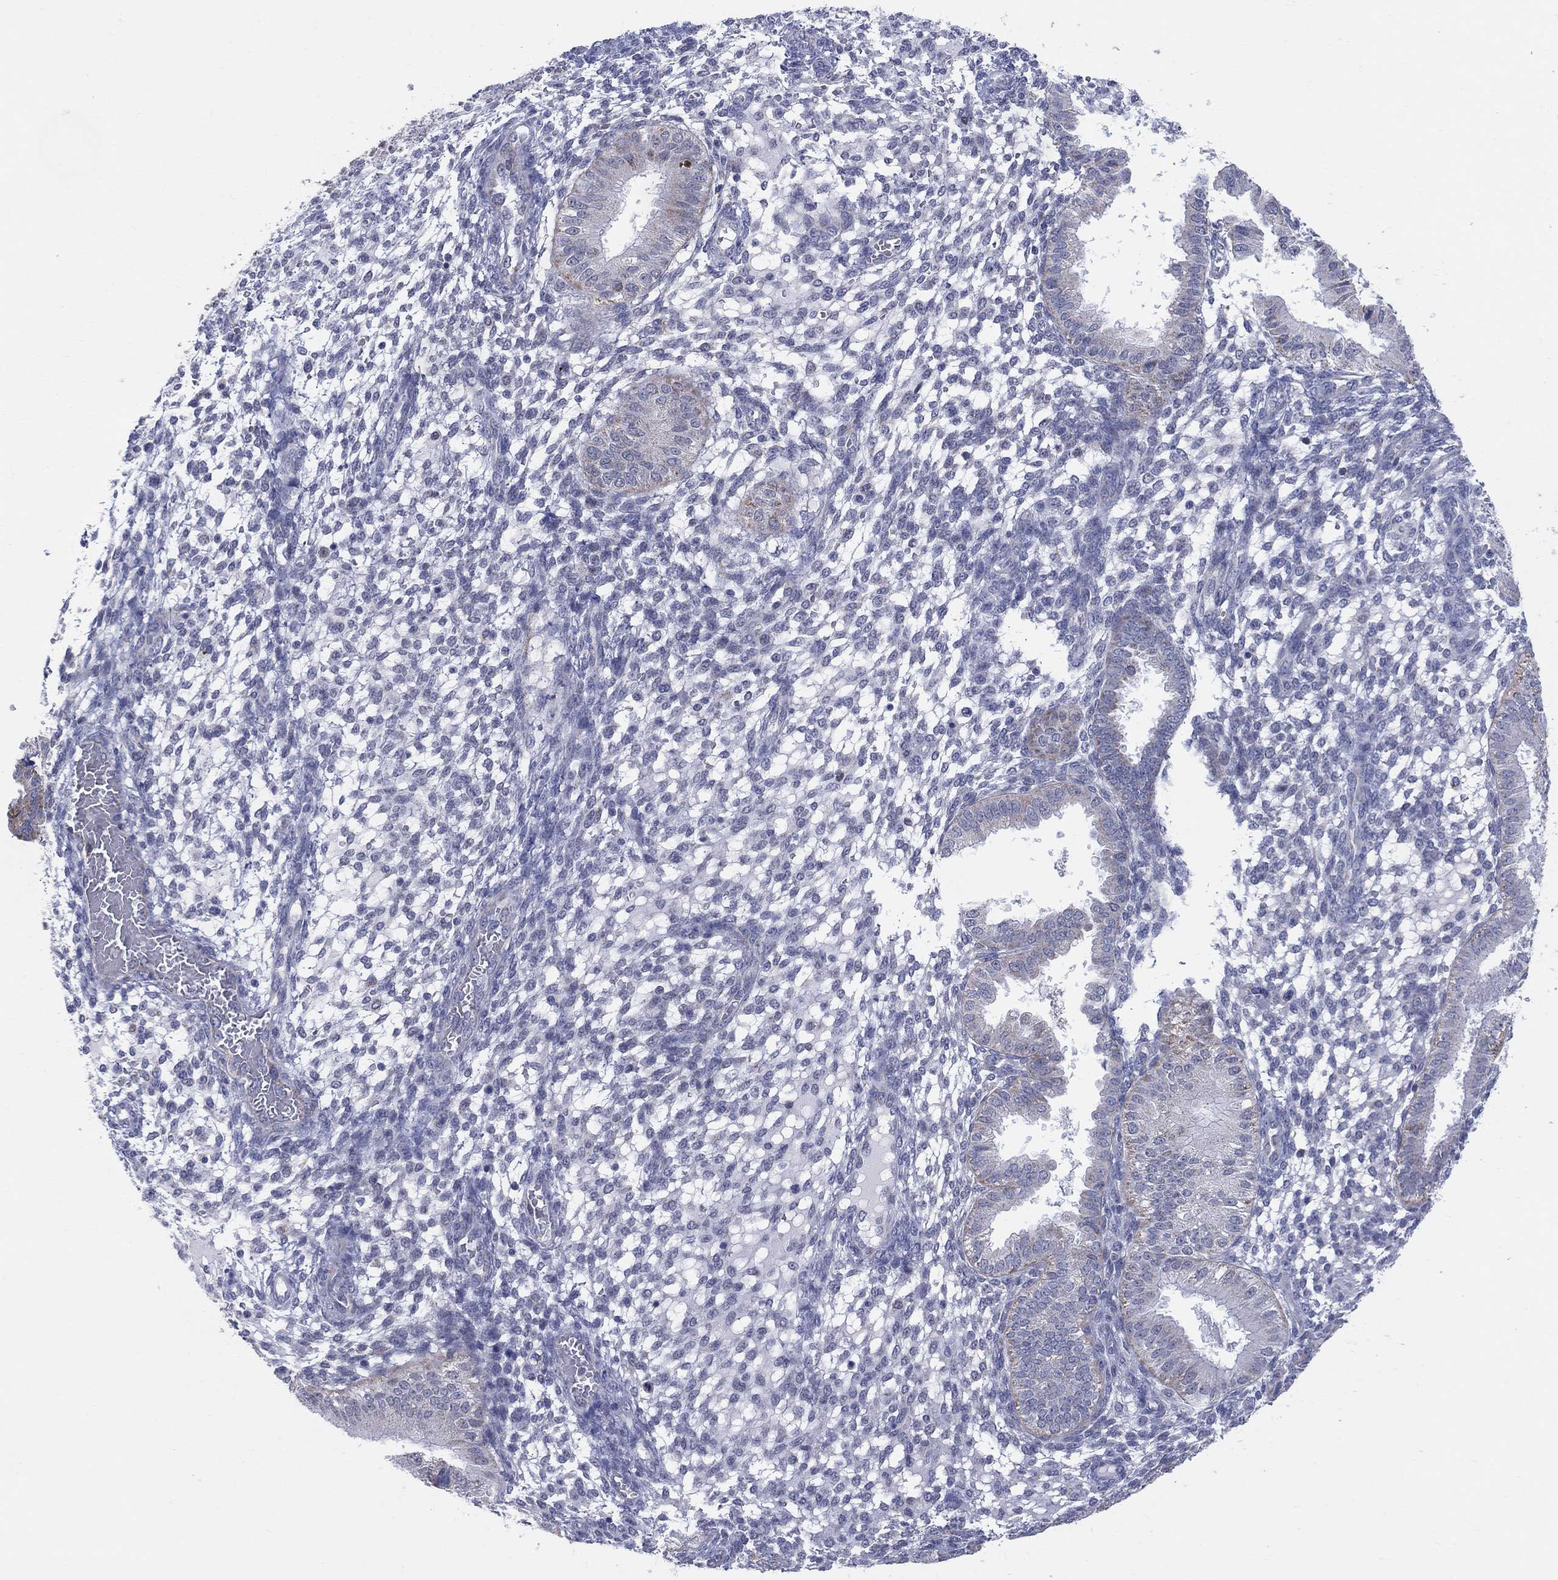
{"staining": {"intensity": "negative", "quantity": "none", "location": "none"}, "tissue": "endometrium", "cell_type": "Cells in endometrial stroma", "image_type": "normal", "snomed": [{"axis": "morphology", "description": "Normal tissue, NOS"}, {"axis": "topography", "description": "Endometrium"}], "caption": "The micrograph shows no significant expression in cells in endometrial stroma of endometrium.", "gene": "KISS1R", "patient": {"sex": "female", "age": 43}}